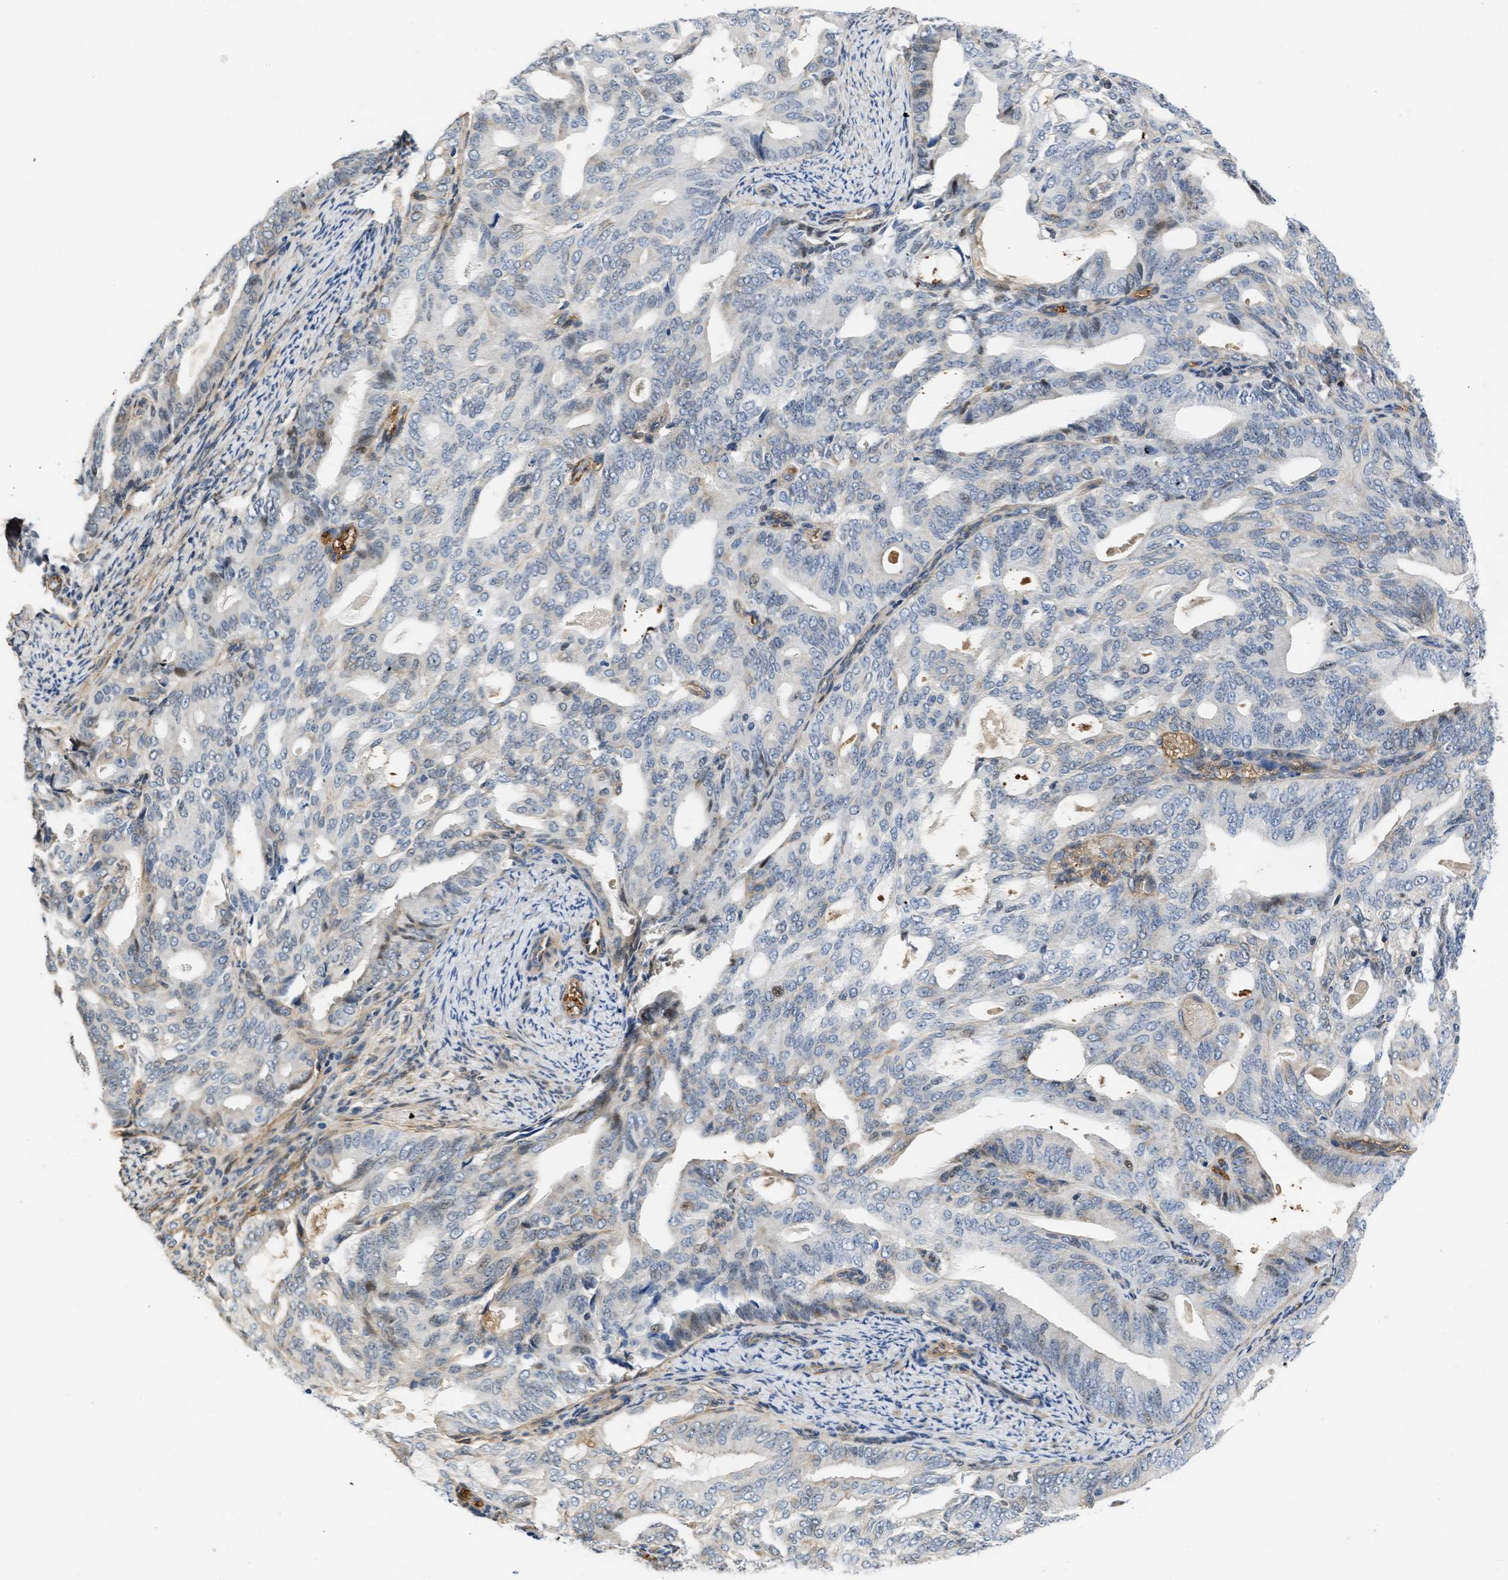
{"staining": {"intensity": "weak", "quantity": "<25%", "location": "cytoplasmic/membranous"}, "tissue": "endometrial cancer", "cell_type": "Tumor cells", "image_type": "cancer", "snomed": [{"axis": "morphology", "description": "Adenocarcinoma, NOS"}, {"axis": "topography", "description": "Endometrium"}], "caption": "High power microscopy histopathology image of an IHC photomicrograph of endometrial cancer (adenocarcinoma), revealing no significant expression in tumor cells.", "gene": "MAS1L", "patient": {"sex": "female", "age": 58}}